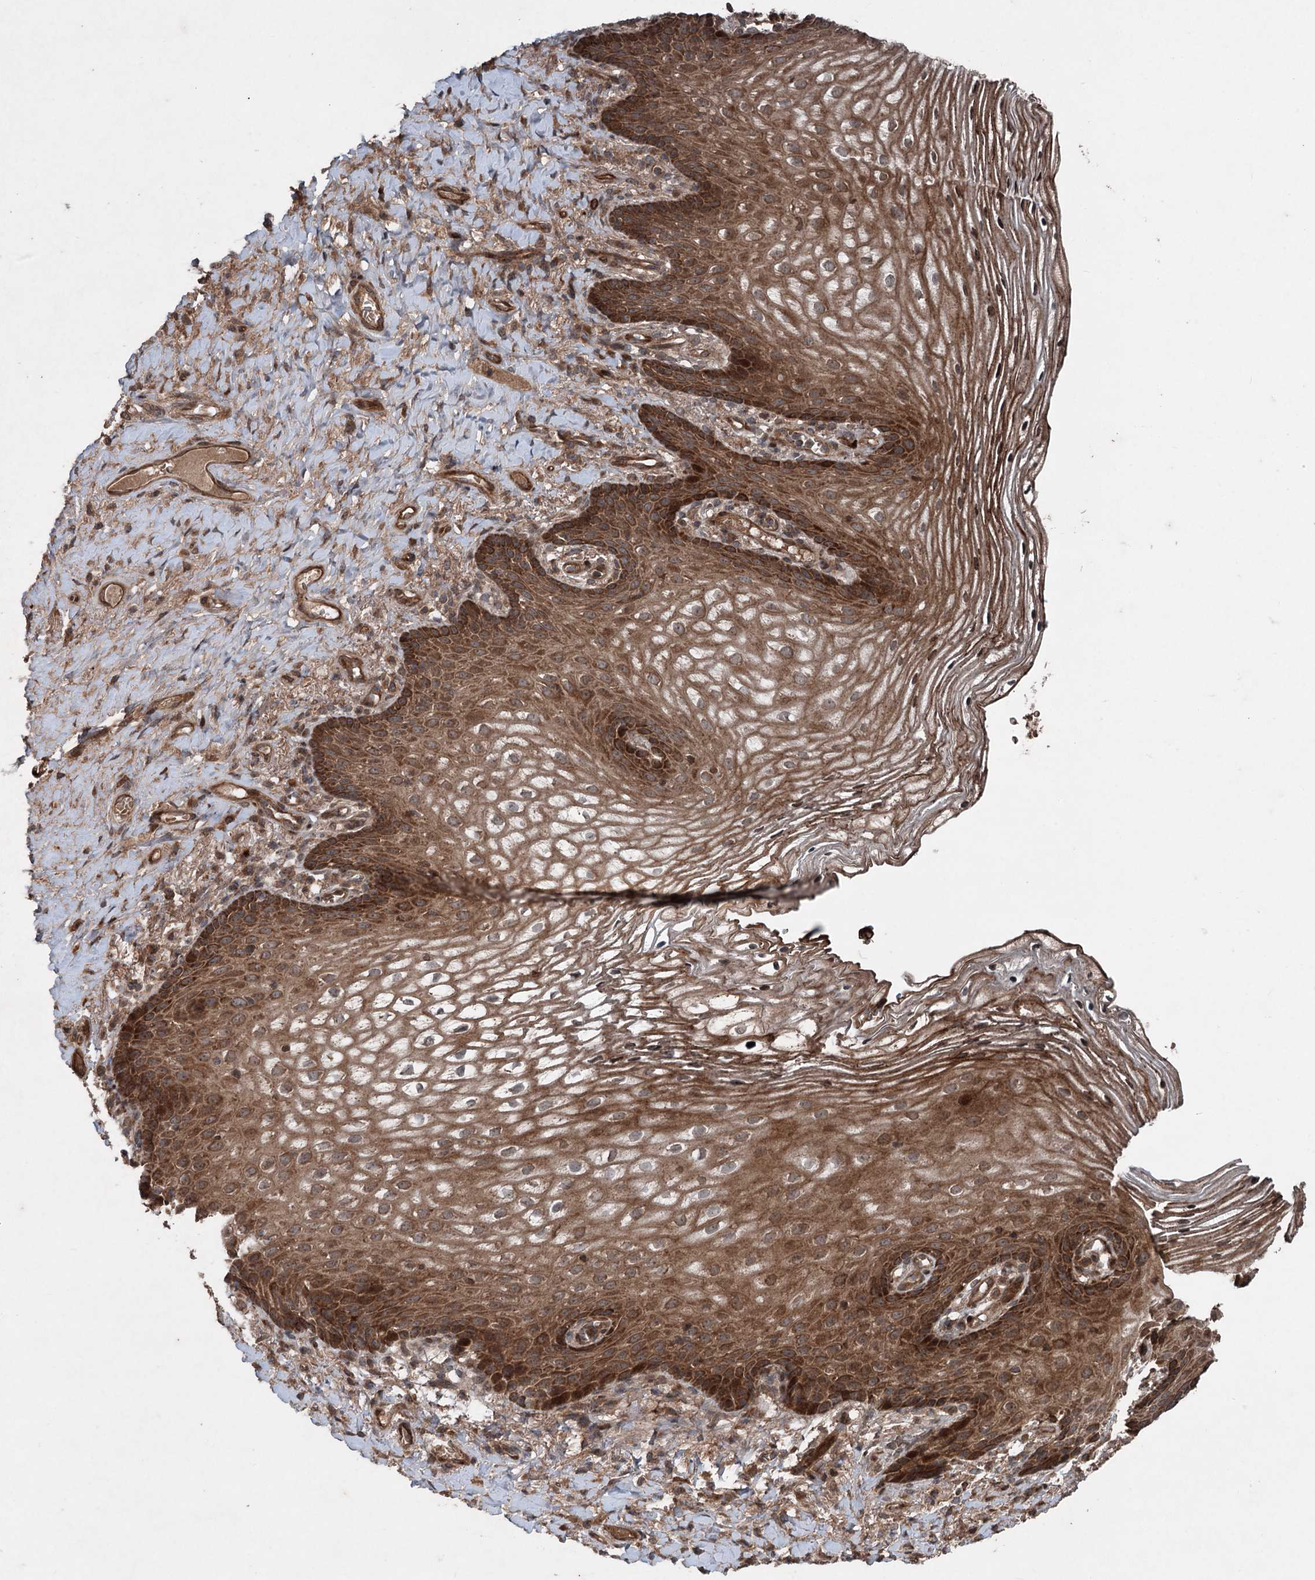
{"staining": {"intensity": "strong", "quantity": ">75%", "location": "cytoplasmic/membranous"}, "tissue": "vagina", "cell_type": "Squamous epithelial cells", "image_type": "normal", "snomed": [{"axis": "morphology", "description": "Normal tissue, NOS"}, {"axis": "topography", "description": "Vagina"}], "caption": "Squamous epithelial cells exhibit high levels of strong cytoplasmic/membranous positivity in about >75% of cells in normal vagina. Using DAB (brown) and hematoxylin (blue) stains, captured at high magnification using brightfield microscopy.", "gene": "ALAS1", "patient": {"sex": "female", "age": 60}}